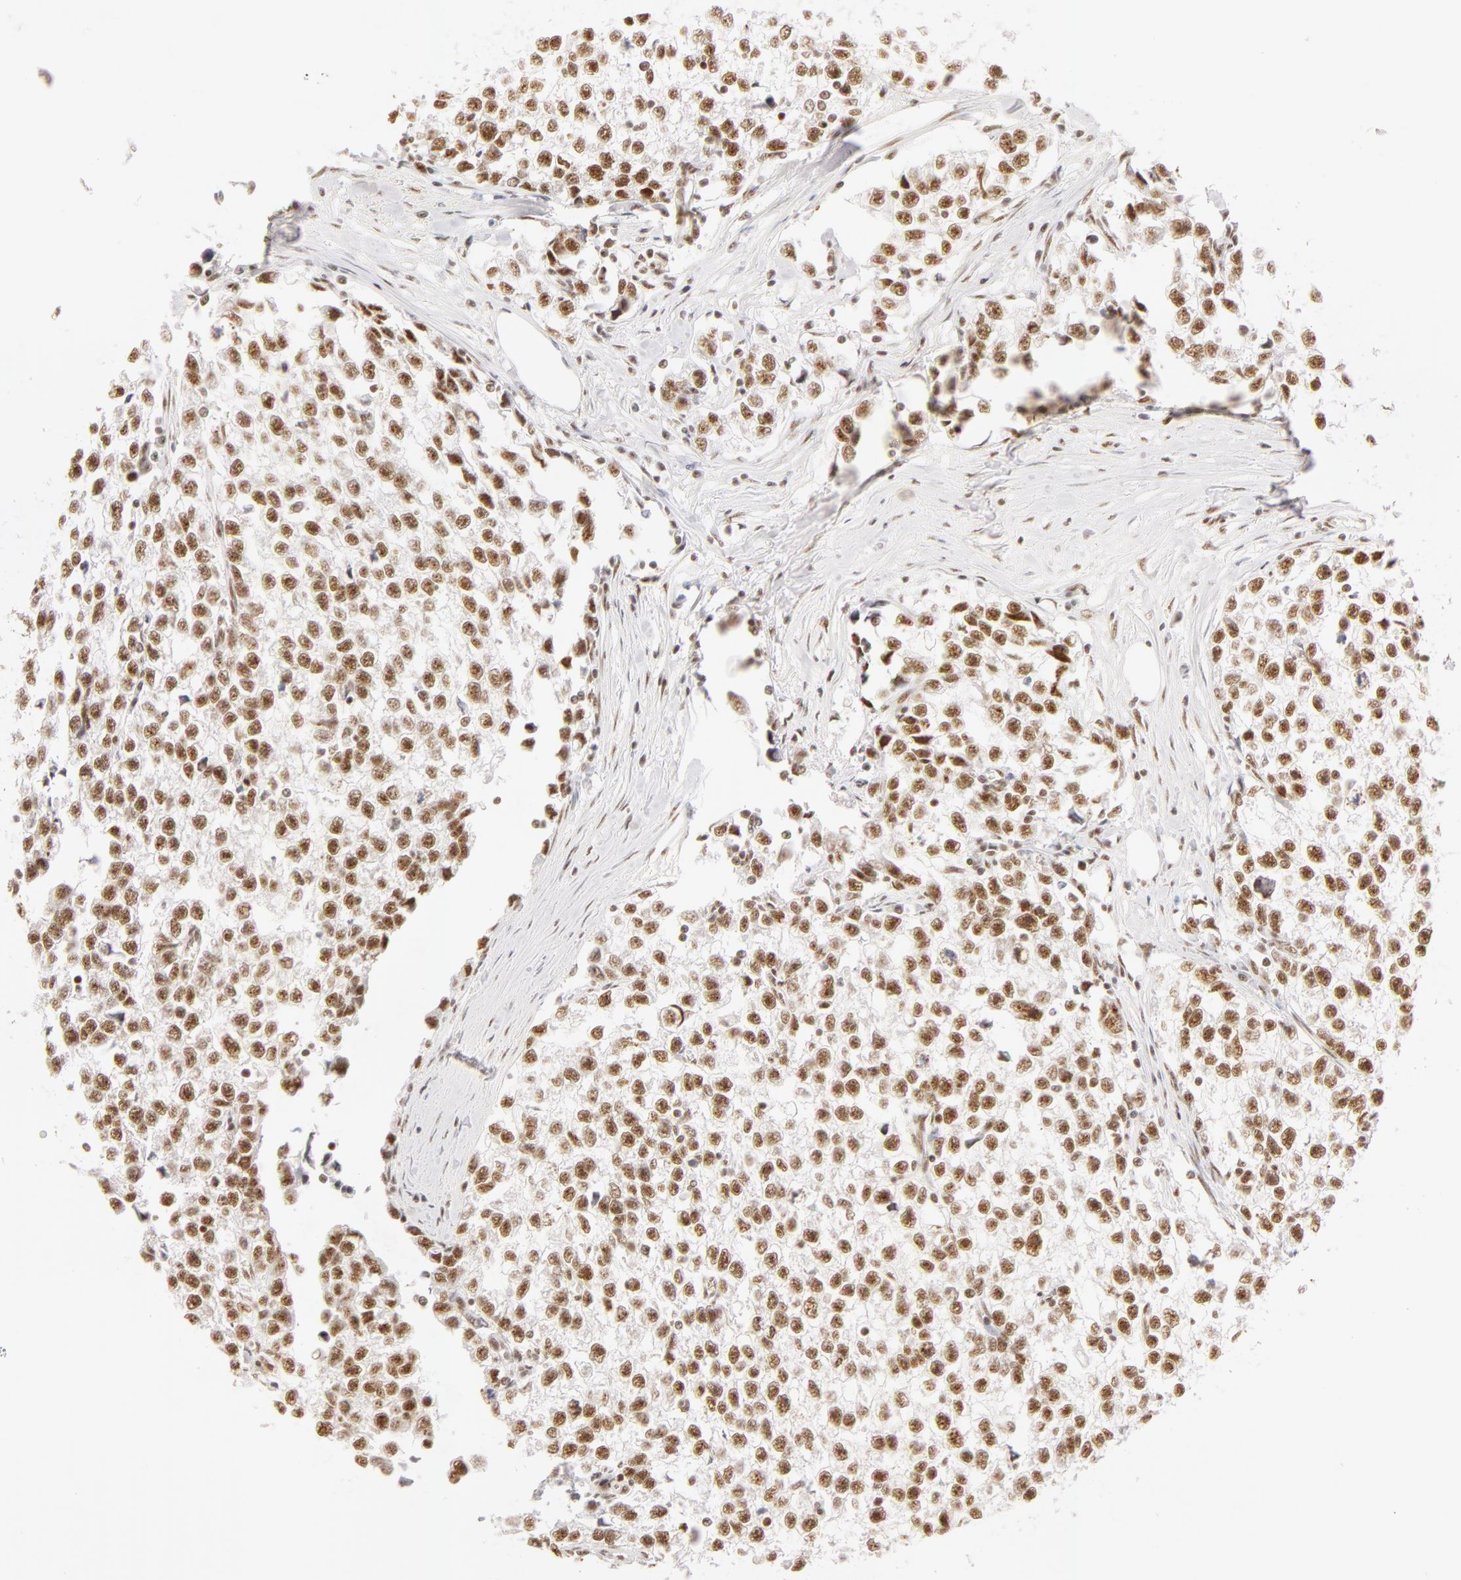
{"staining": {"intensity": "moderate", "quantity": ">75%", "location": "nuclear"}, "tissue": "testis cancer", "cell_type": "Tumor cells", "image_type": "cancer", "snomed": [{"axis": "morphology", "description": "Seminoma, NOS"}, {"axis": "morphology", "description": "Carcinoma, Embryonal, NOS"}, {"axis": "topography", "description": "Testis"}], "caption": "Protein staining by IHC shows moderate nuclear expression in about >75% of tumor cells in testis cancer.", "gene": "RBM39", "patient": {"sex": "male", "age": 30}}